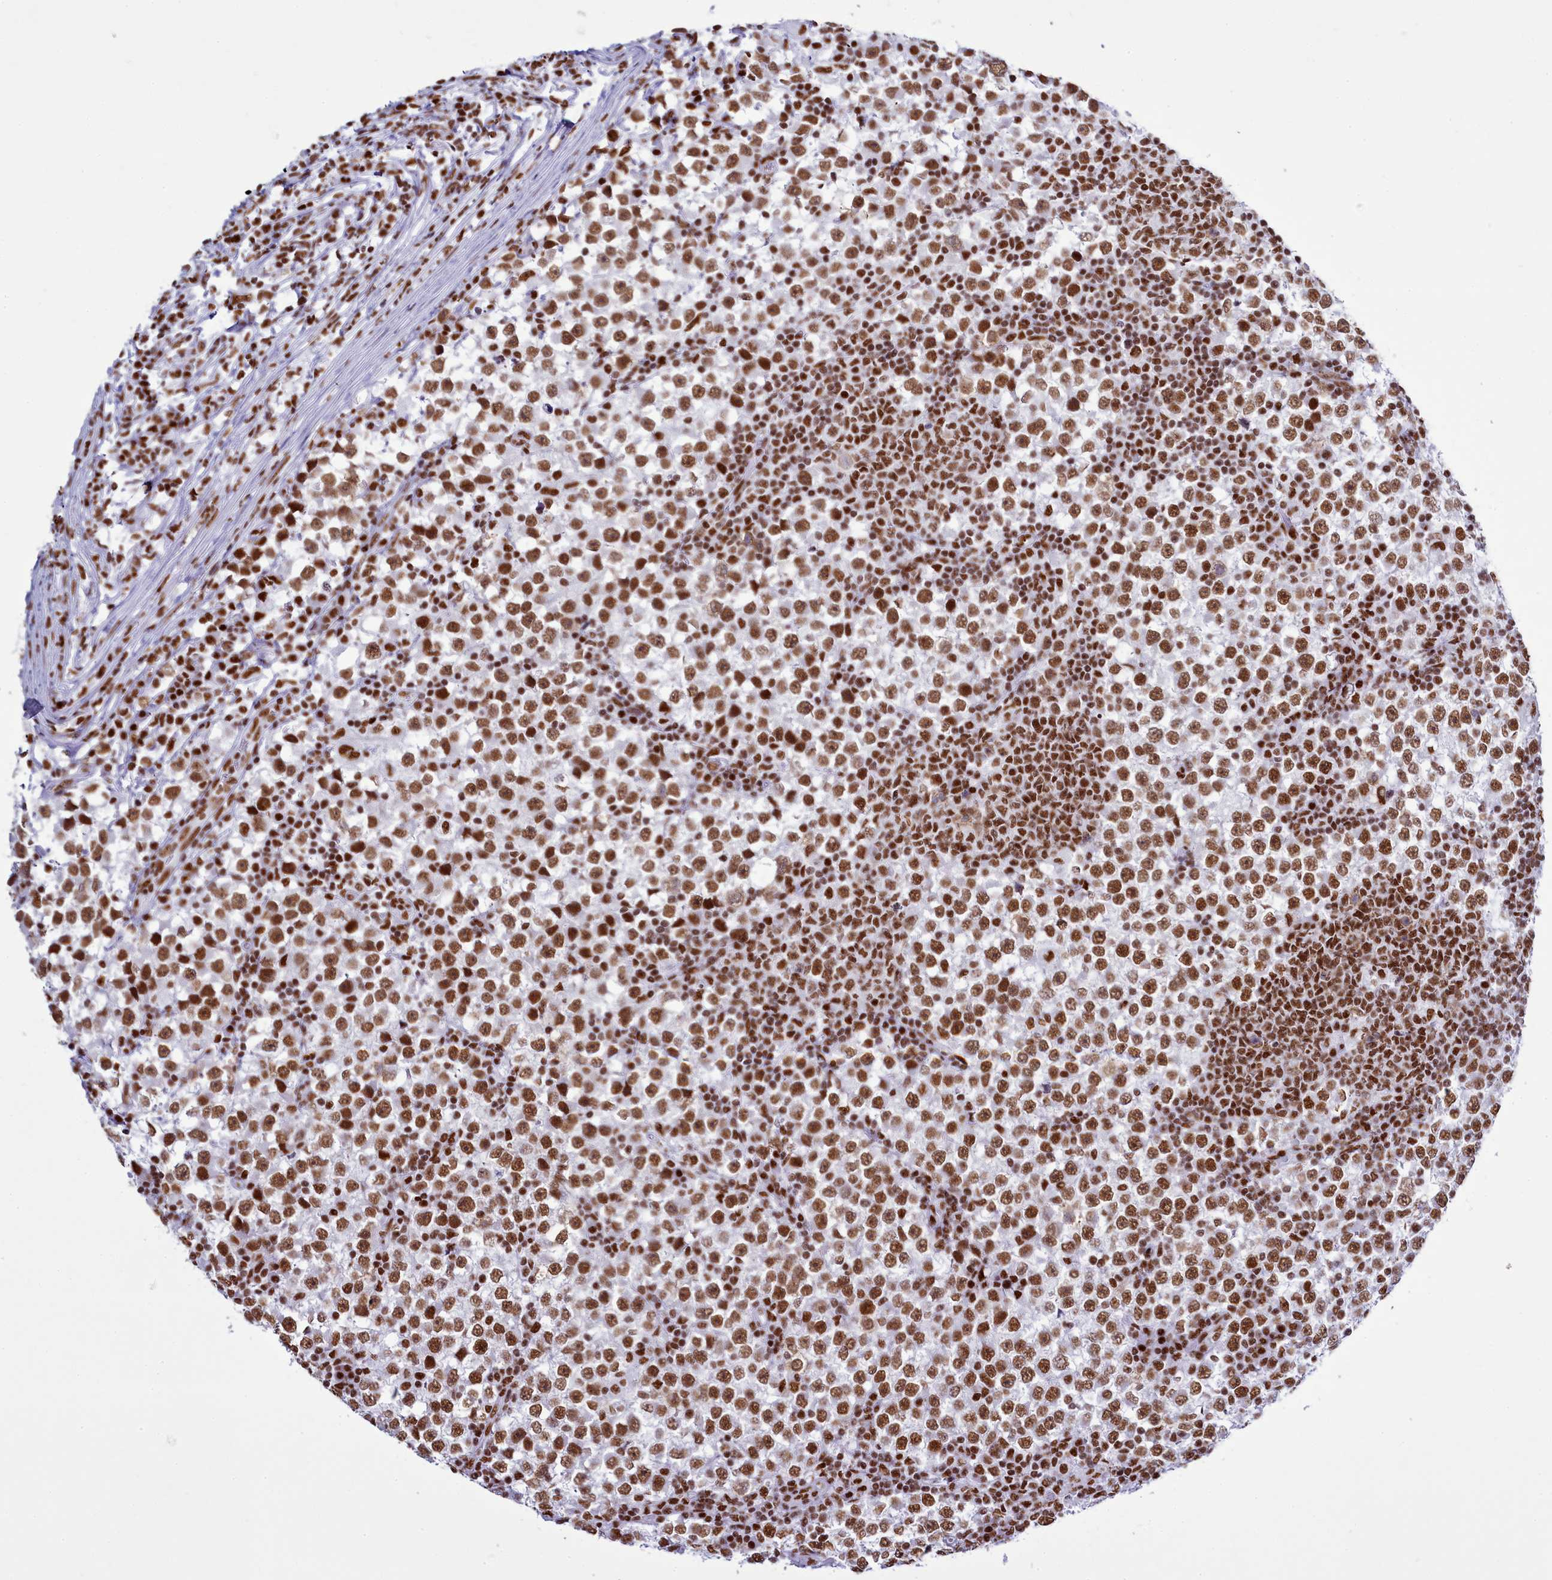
{"staining": {"intensity": "moderate", "quantity": ">75%", "location": "nuclear"}, "tissue": "testis cancer", "cell_type": "Tumor cells", "image_type": "cancer", "snomed": [{"axis": "morphology", "description": "Seminoma, NOS"}, {"axis": "topography", "description": "Testis"}], "caption": "Human testis cancer (seminoma) stained with a protein marker displays moderate staining in tumor cells.", "gene": "RALY", "patient": {"sex": "male", "age": 65}}